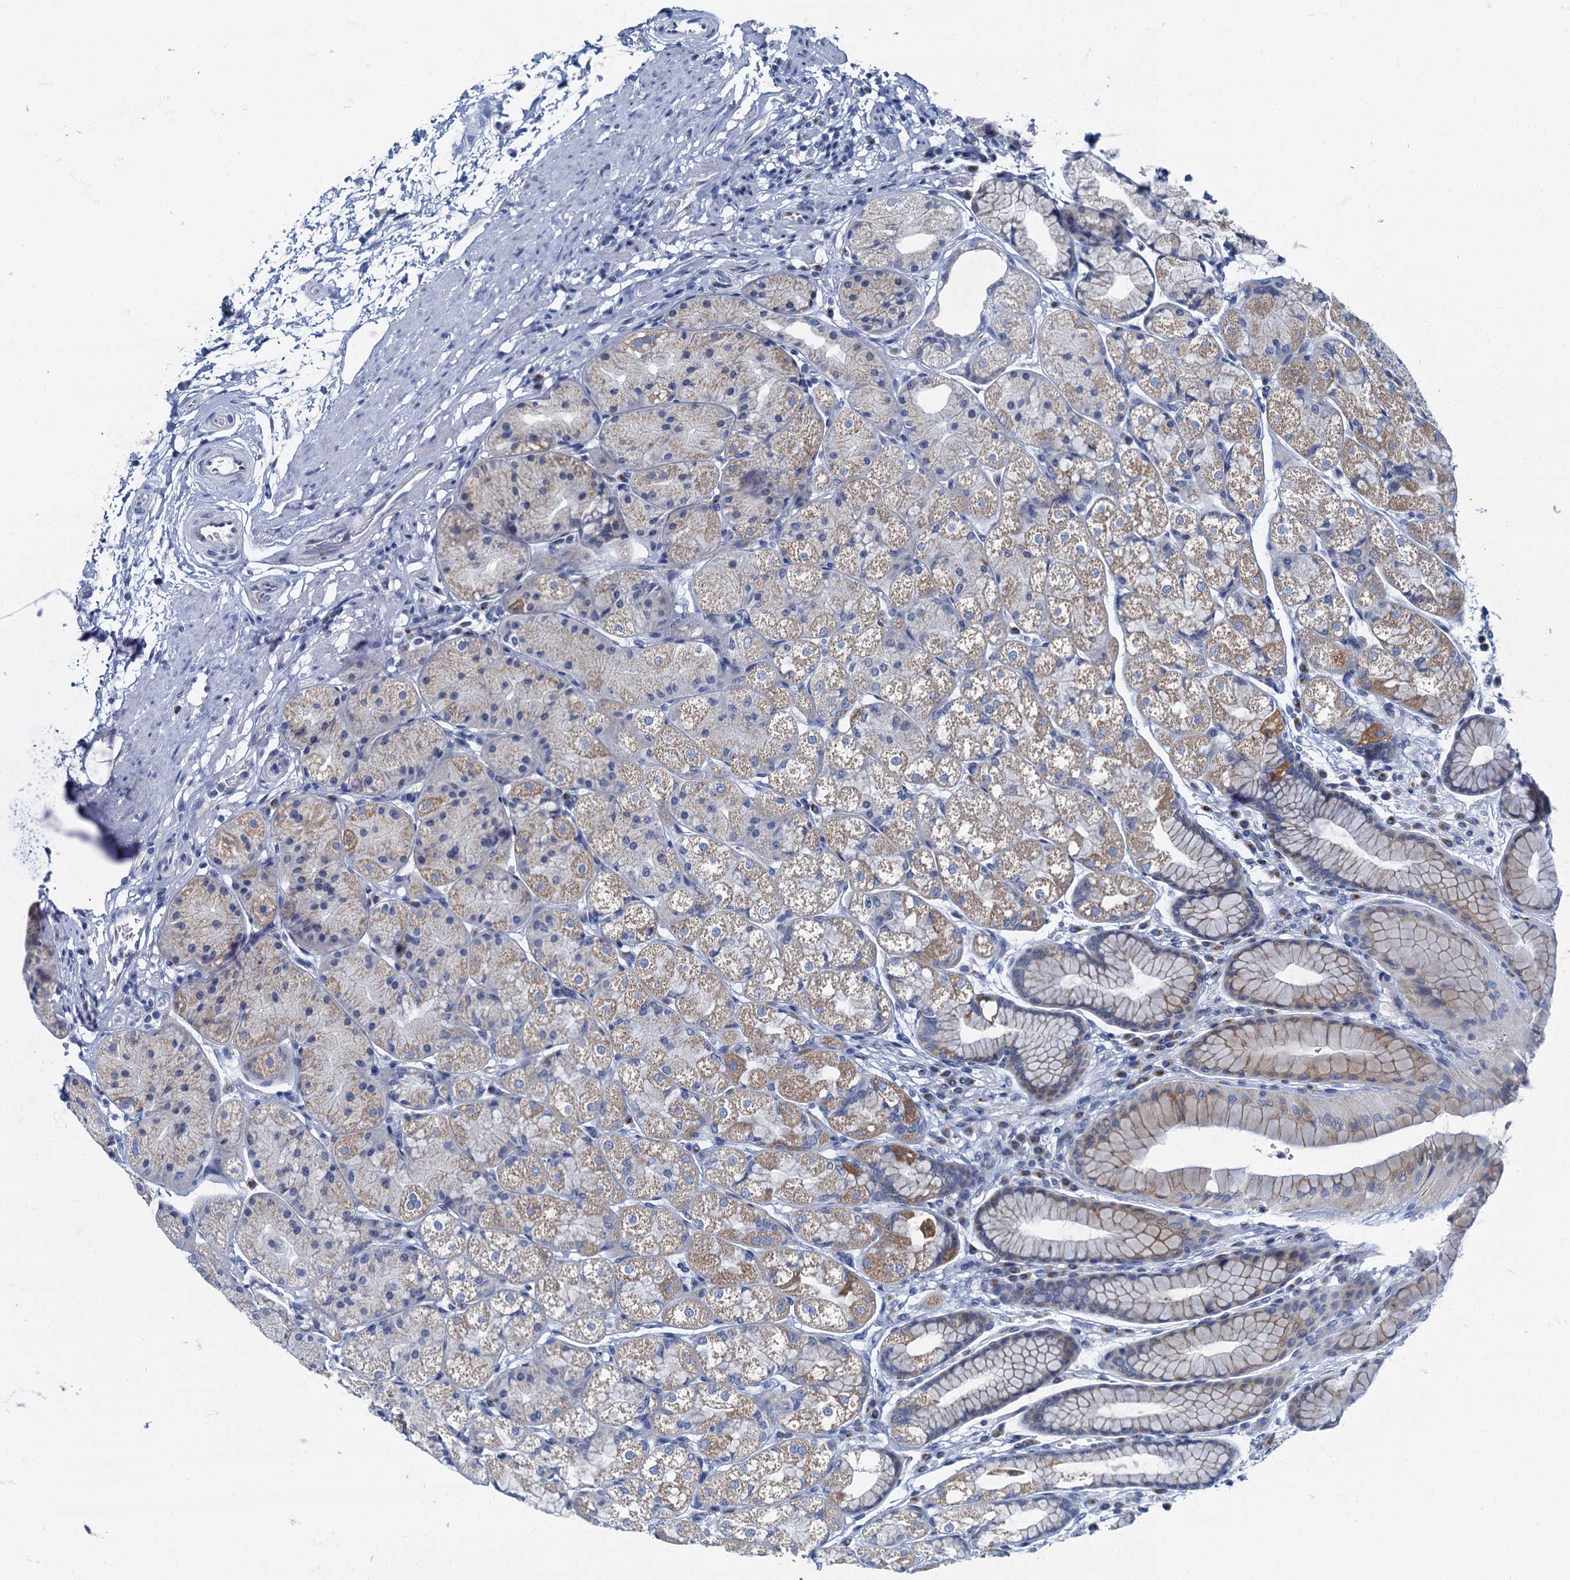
{"staining": {"intensity": "moderate", "quantity": "25%-75%", "location": "cytoplasmic/membranous"}, "tissue": "stomach", "cell_type": "Glandular cells", "image_type": "normal", "snomed": [{"axis": "morphology", "description": "Normal tissue, NOS"}, {"axis": "topography", "description": "Stomach"}], "caption": "IHC (DAB (3,3'-diaminobenzidine)) staining of normal stomach shows moderate cytoplasmic/membranous protein staining in approximately 25%-75% of glandular cells. The staining is performed using DAB (3,3'-diaminobenzidine) brown chromogen to label protein expression. The nuclei are counter-stained blue using hematoxylin.", "gene": "LYPD3", "patient": {"sex": "male", "age": 57}}